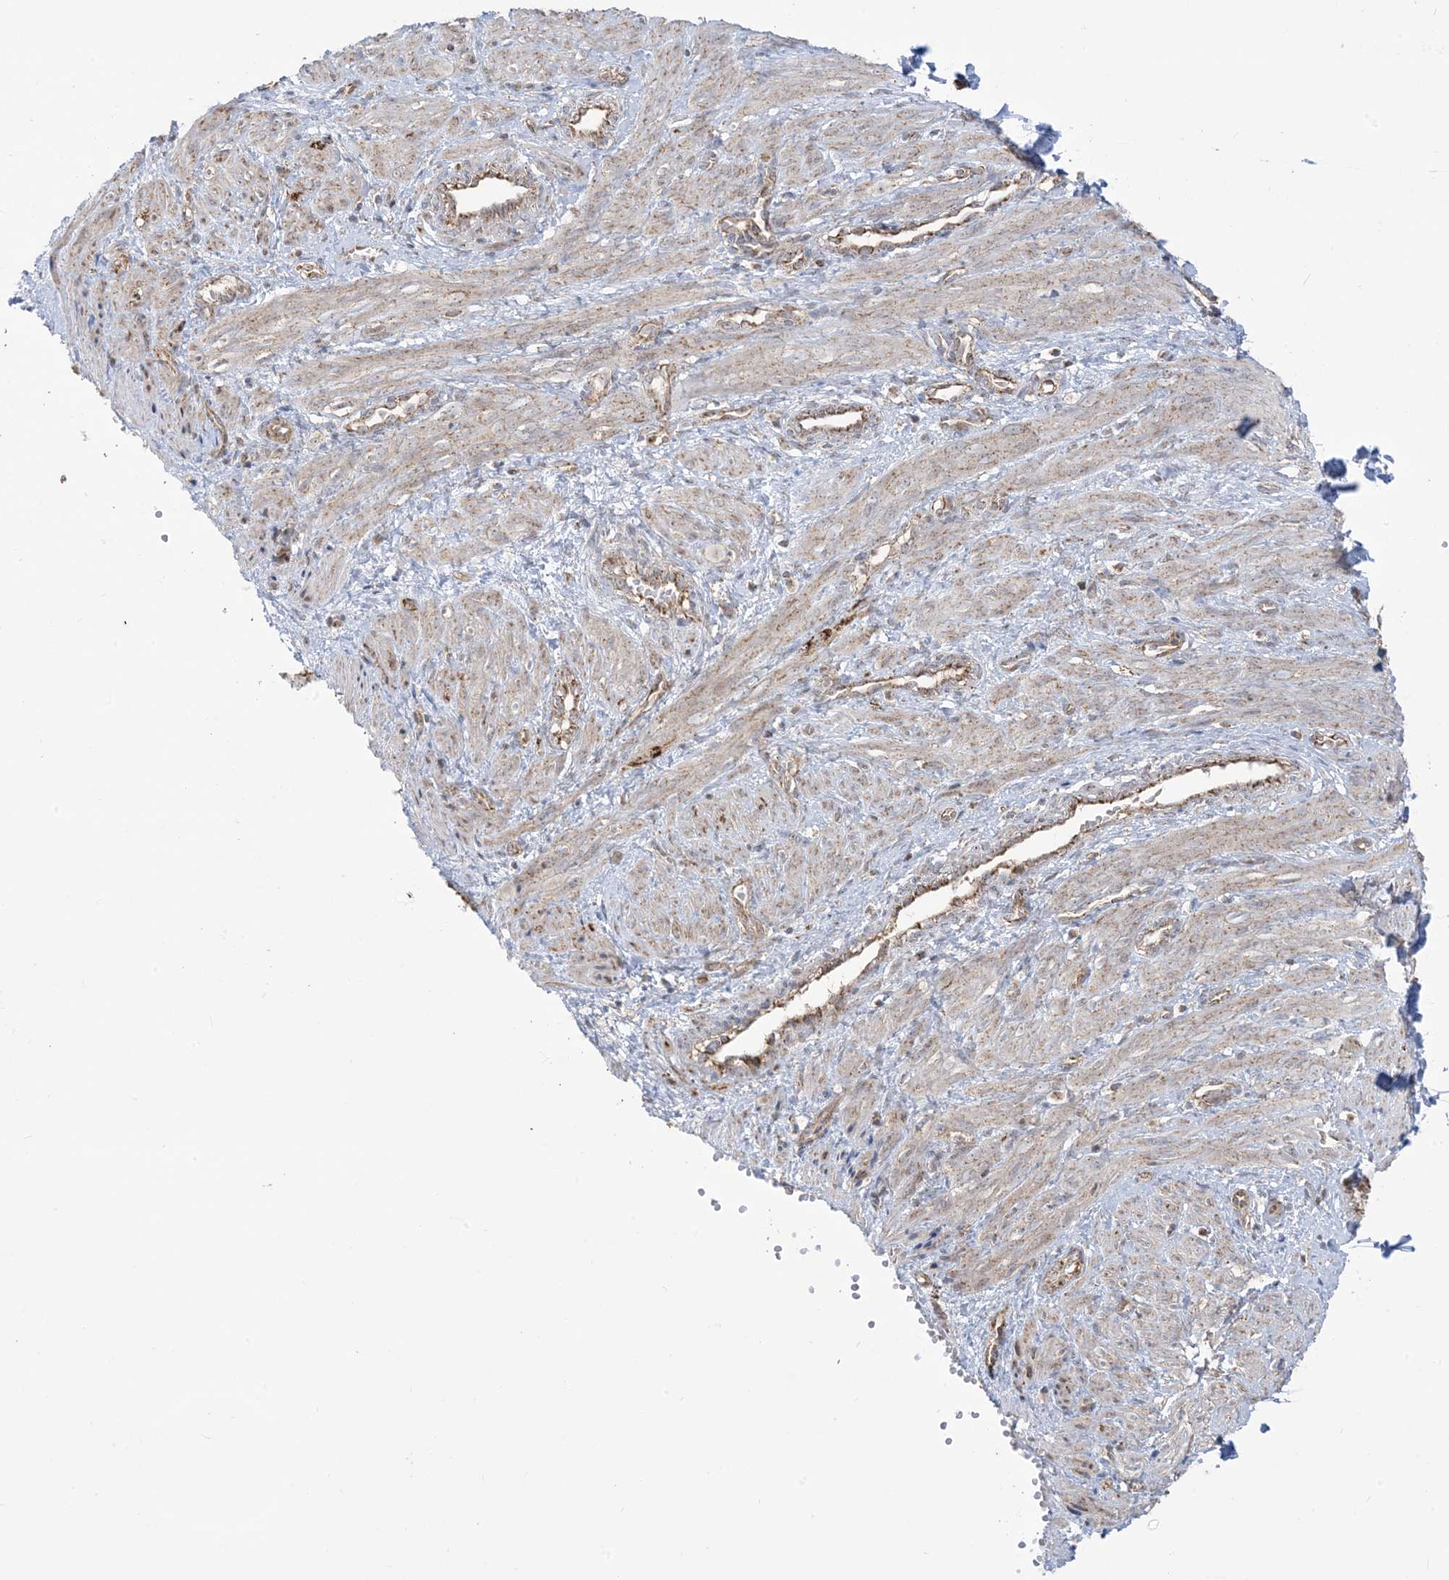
{"staining": {"intensity": "weak", "quantity": ">75%", "location": "cytoplasmic/membranous,nuclear"}, "tissue": "smooth muscle", "cell_type": "Smooth muscle cells", "image_type": "normal", "snomed": [{"axis": "morphology", "description": "Normal tissue, NOS"}, {"axis": "topography", "description": "Endometrium"}], "caption": "A micrograph of smooth muscle stained for a protein shows weak cytoplasmic/membranous,nuclear brown staining in smooth muscle cells. Ihc stains the protein in brown and the nuclei are stained blue.", "gene": "MAPKBP1", "patient": {"sex": "female", "age": 33}}